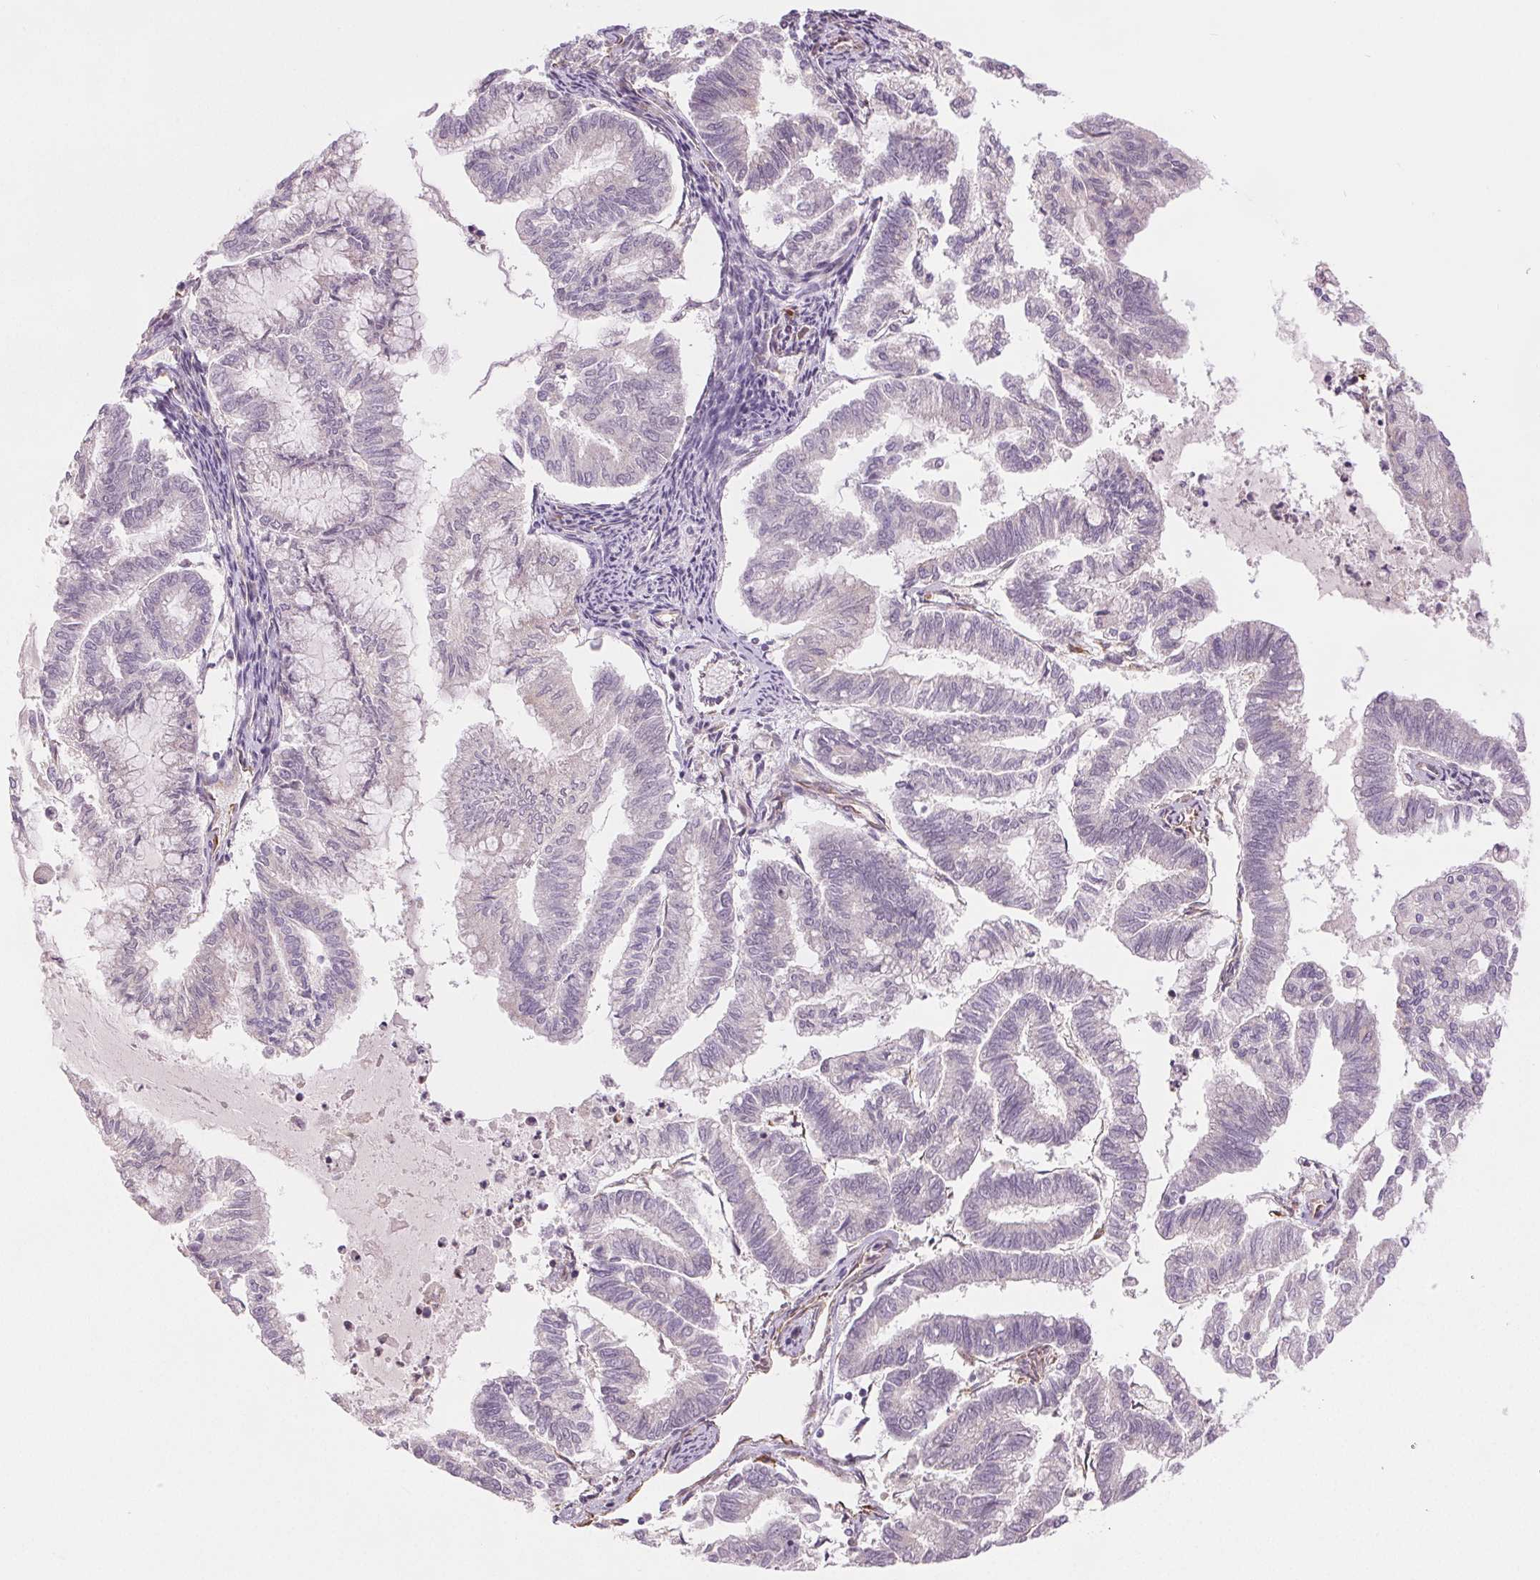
{"staining": {"intensity": "negative", "quantity": "none", "location": "none"}, "tissue": "endometrial cancer", "cell_type": "Tumor cells", "image_type": "cancer", "snomed": [{"axis": "morphology", "description": "Adenocarcinoma, NOS"}, {"axis": "topography", "description": "Endometrium"}], "caption": "Endometrial cancer (adenocarcinoma) stained for a protein using IHC shows no expression tumor cells.", "gene": "METTL17", "patient": {"sex": "female", "age": 79}}